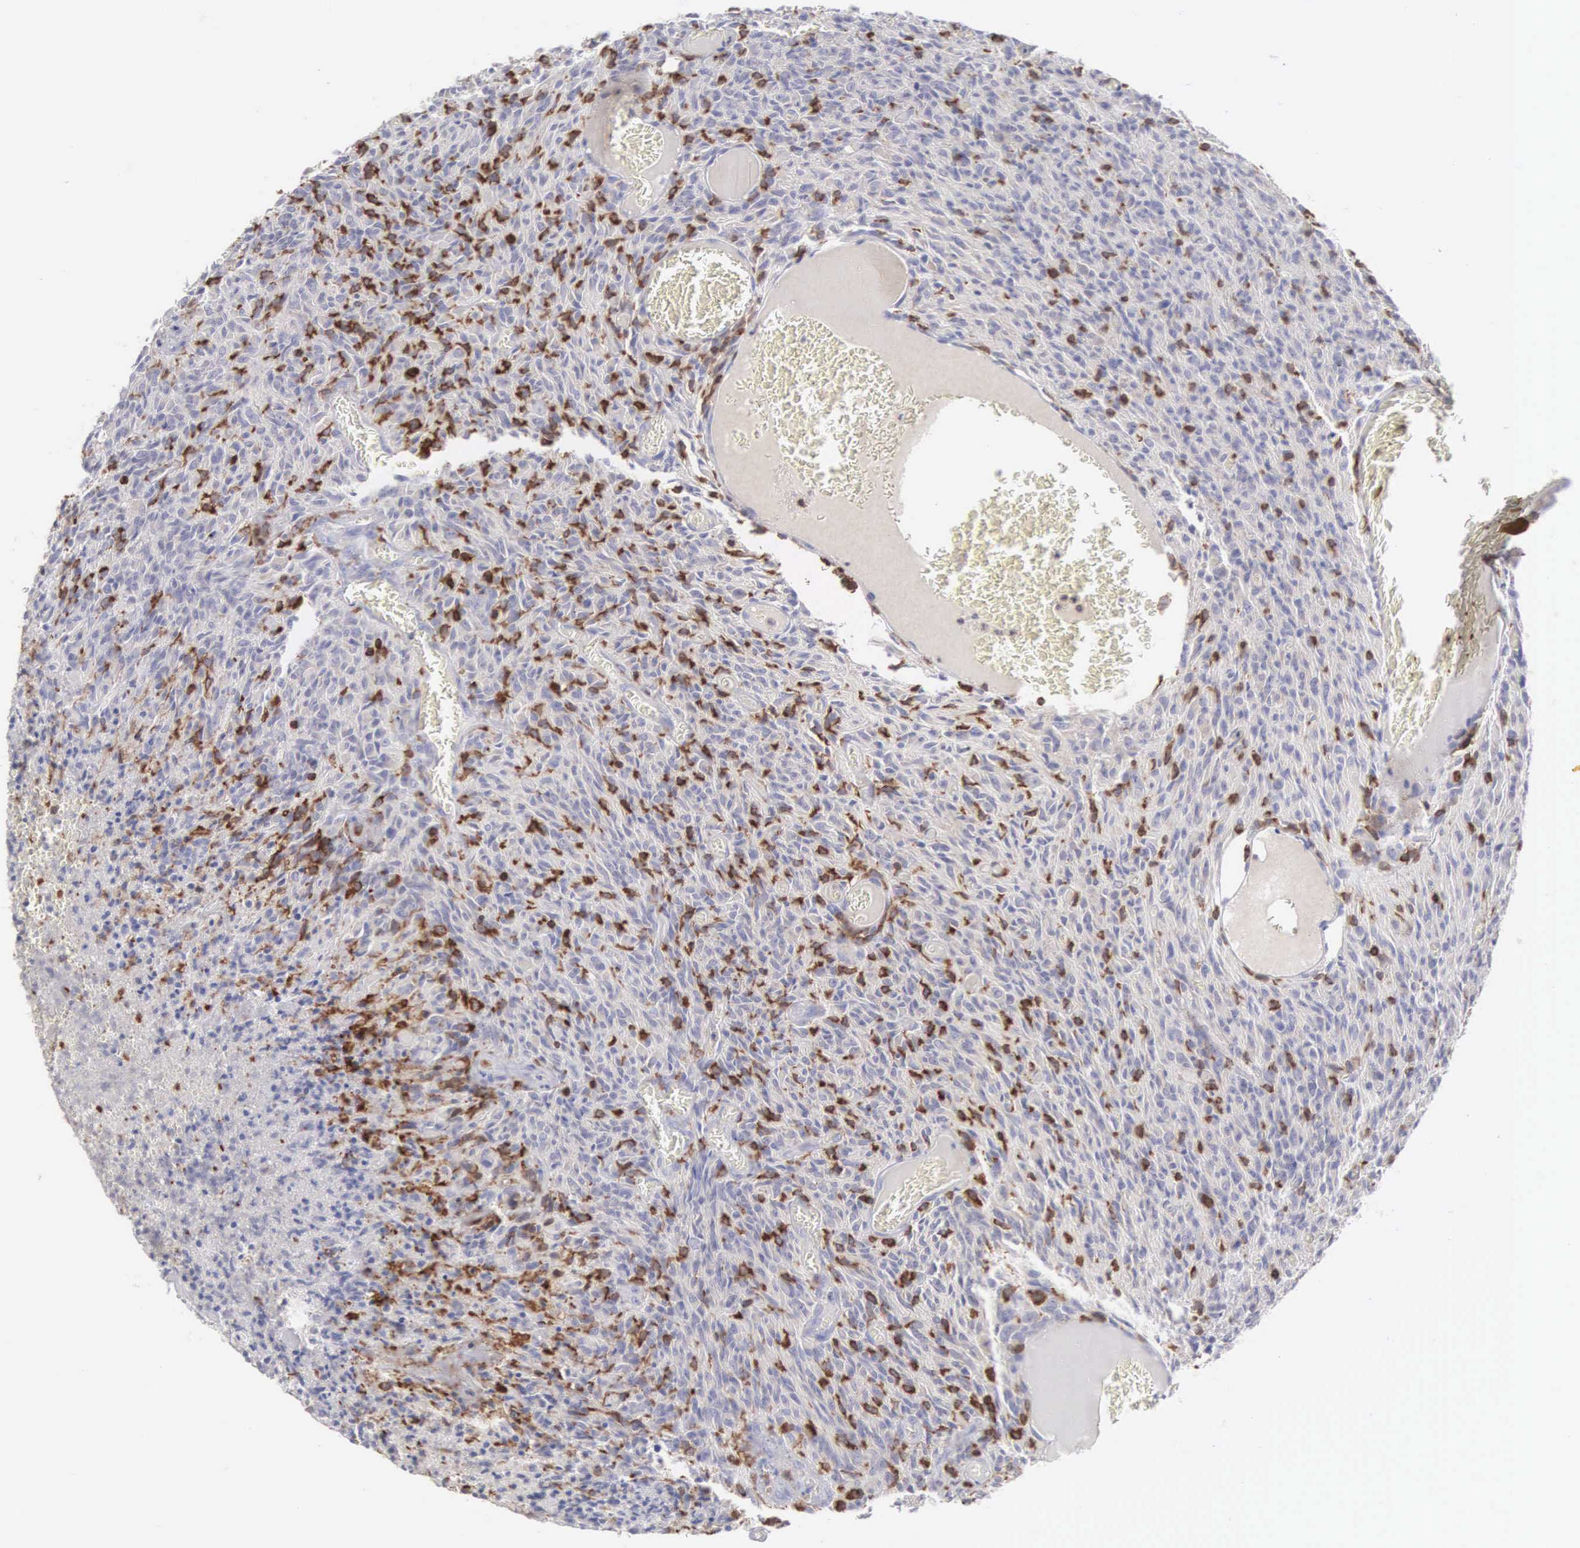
{"staining": {"intensity": "moderate", "quantity": "25%-75%", "location": "cytoplasmic/membranous,nuclear"}, "tissue": "glioma", "cell_type": "Tumor cells", "image_type": "cancer", "snomed": [{"axis": "morphology", "description": "Glioma, malignant, High grade"}, {"axis": "topography", "description": "Brain"}], "caption": "Protein expression analysis of human malignant high-grade glioma reveals moderate cytoplasmic/membranous and nuclear expression in approximately 25%-75% of tumor cells.", "gene": "SH3BP1", "patient": {"sex": "male", "age": 56}}